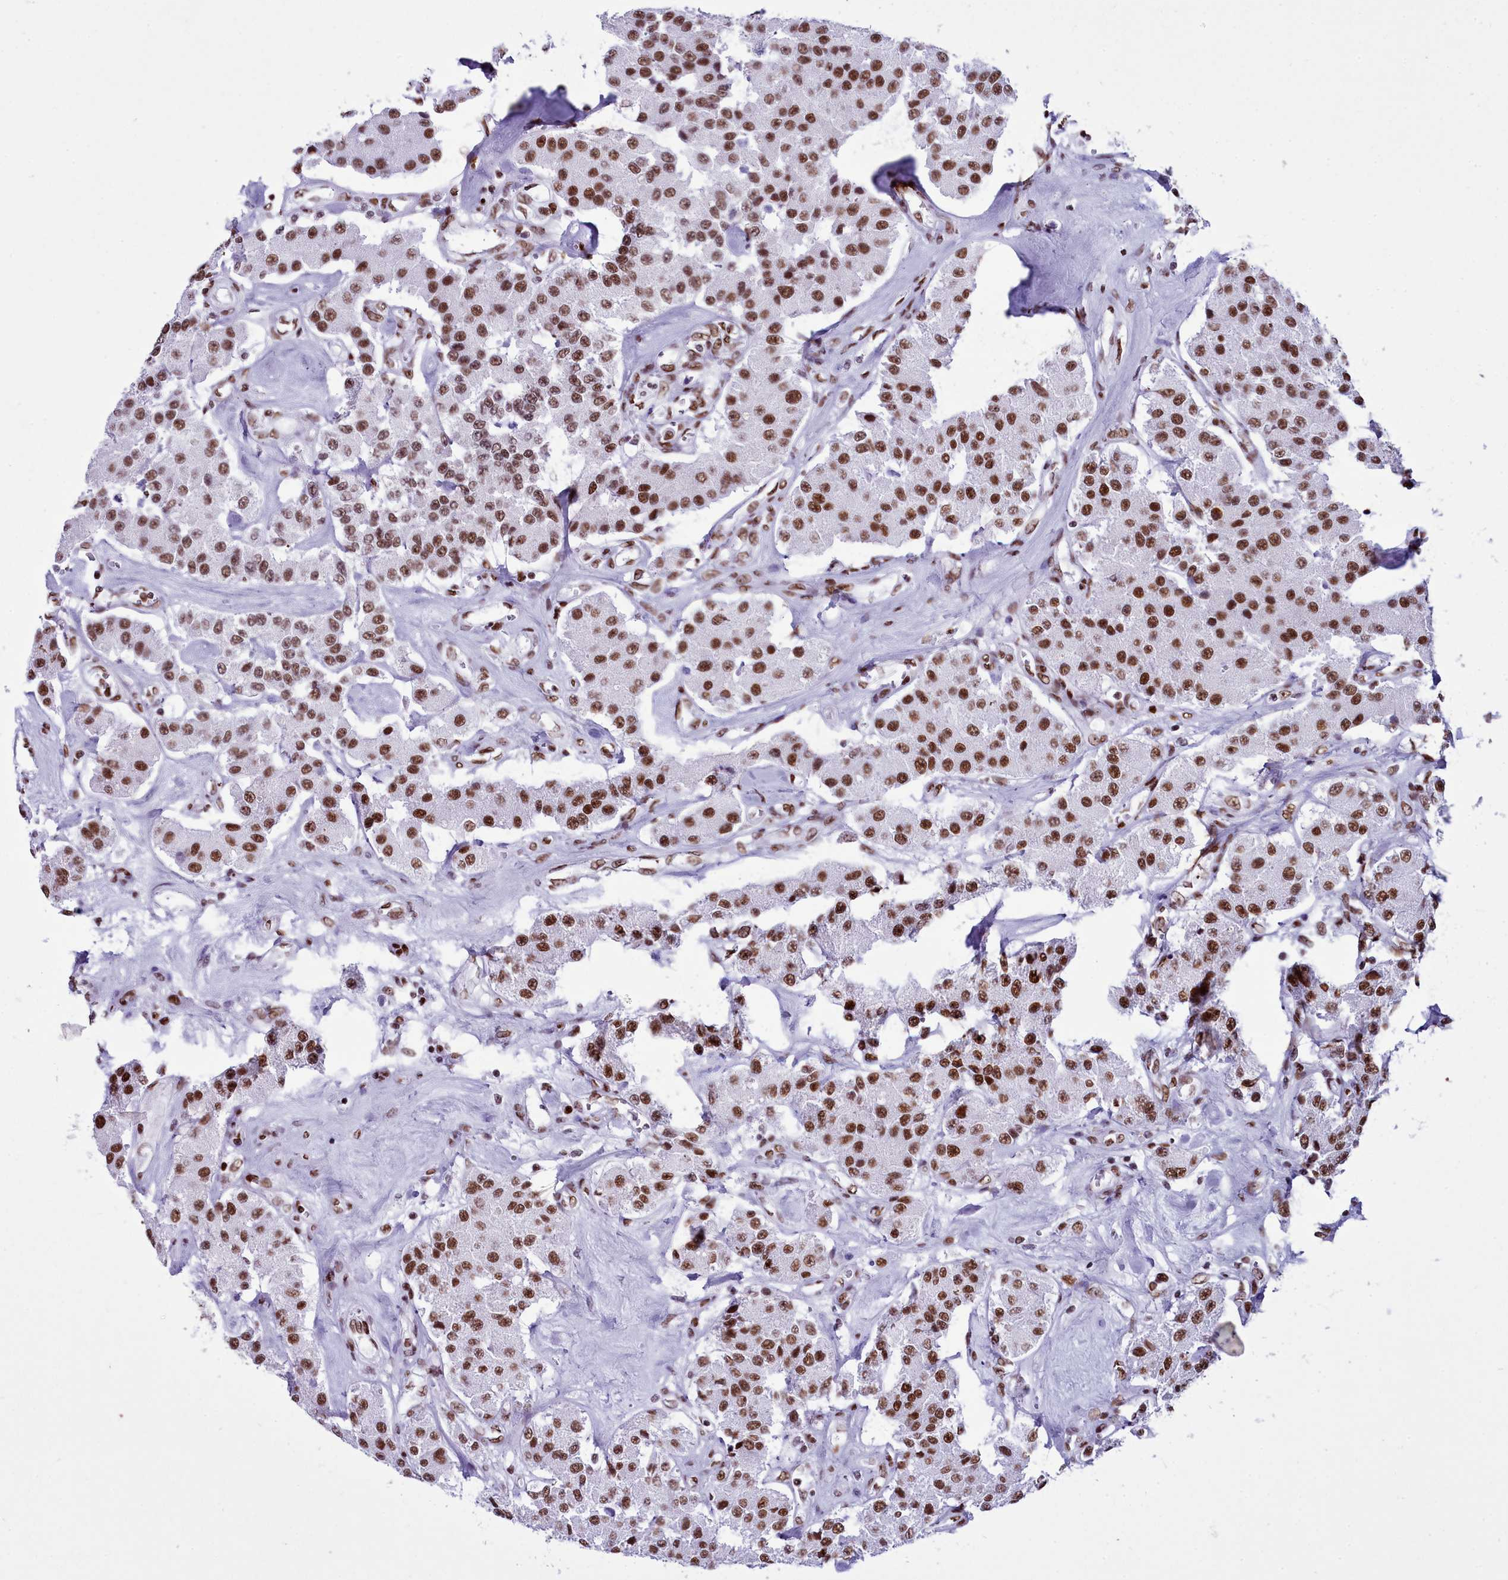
{"staining": {"intensity": "moderate", "quantity": ">75%", "location": "nuclear"}, "tissue": "carcinoid", "cell_type": "Tumor cells", "image_type": "cancer", "snomed": [{"axis": "morphology", "description": "Carcinoid, malignant, NOS"}, {"axis": "topography", "description": "Pancreas"}], "caption": "A histopathology image showing moderate nuclear staining in about >75% of tumor cells in carcinoid, as visualized by brown immunohistochemical staining.", "gene": "RALY", "patient": {"sex": "male", "age": 41}}